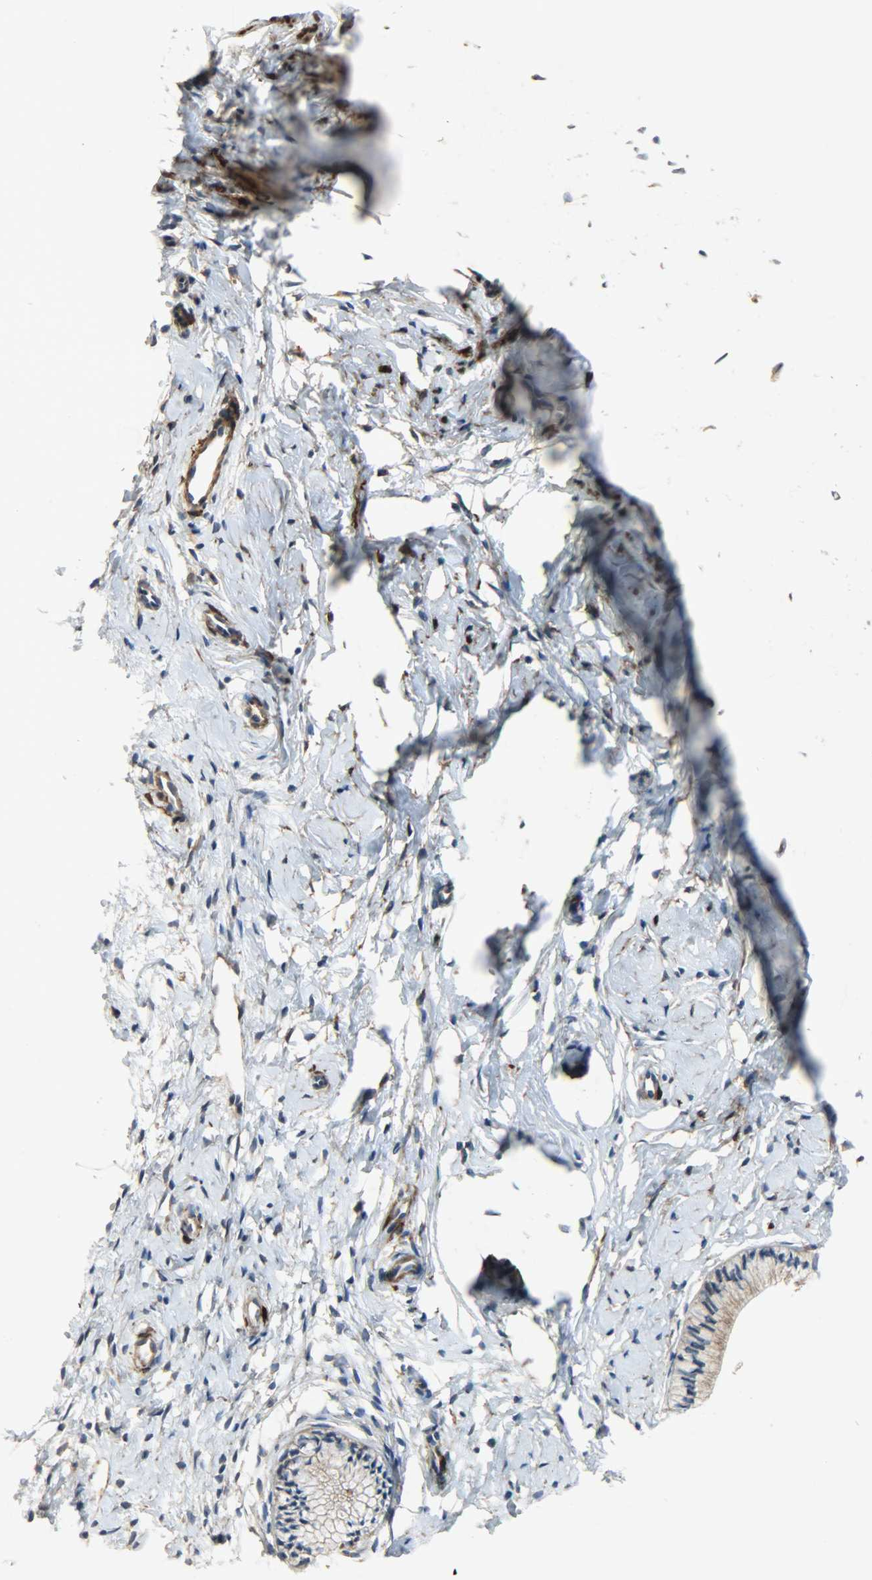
{"staining": {"intensity": "strong", "quantity": ">75%", "location": "cytoplasmic/membranous"}, "tissue": "cervix", "cell_type": "Glandular cells", "image_type": "normal", "snomed": [{"axis": "morphology", "description": "Normal tissue, NOS"}, {"axis": "topography", "description": "Cervix"}], "caption": "Immunohistochemistry (IHC) of normal cervix exhibits high levels of strong cytoplasmic/membranous positivity in about >75% of glandular cells.", "gene": "C1orf198", "patient": {"sex": "female", "age": 46}}